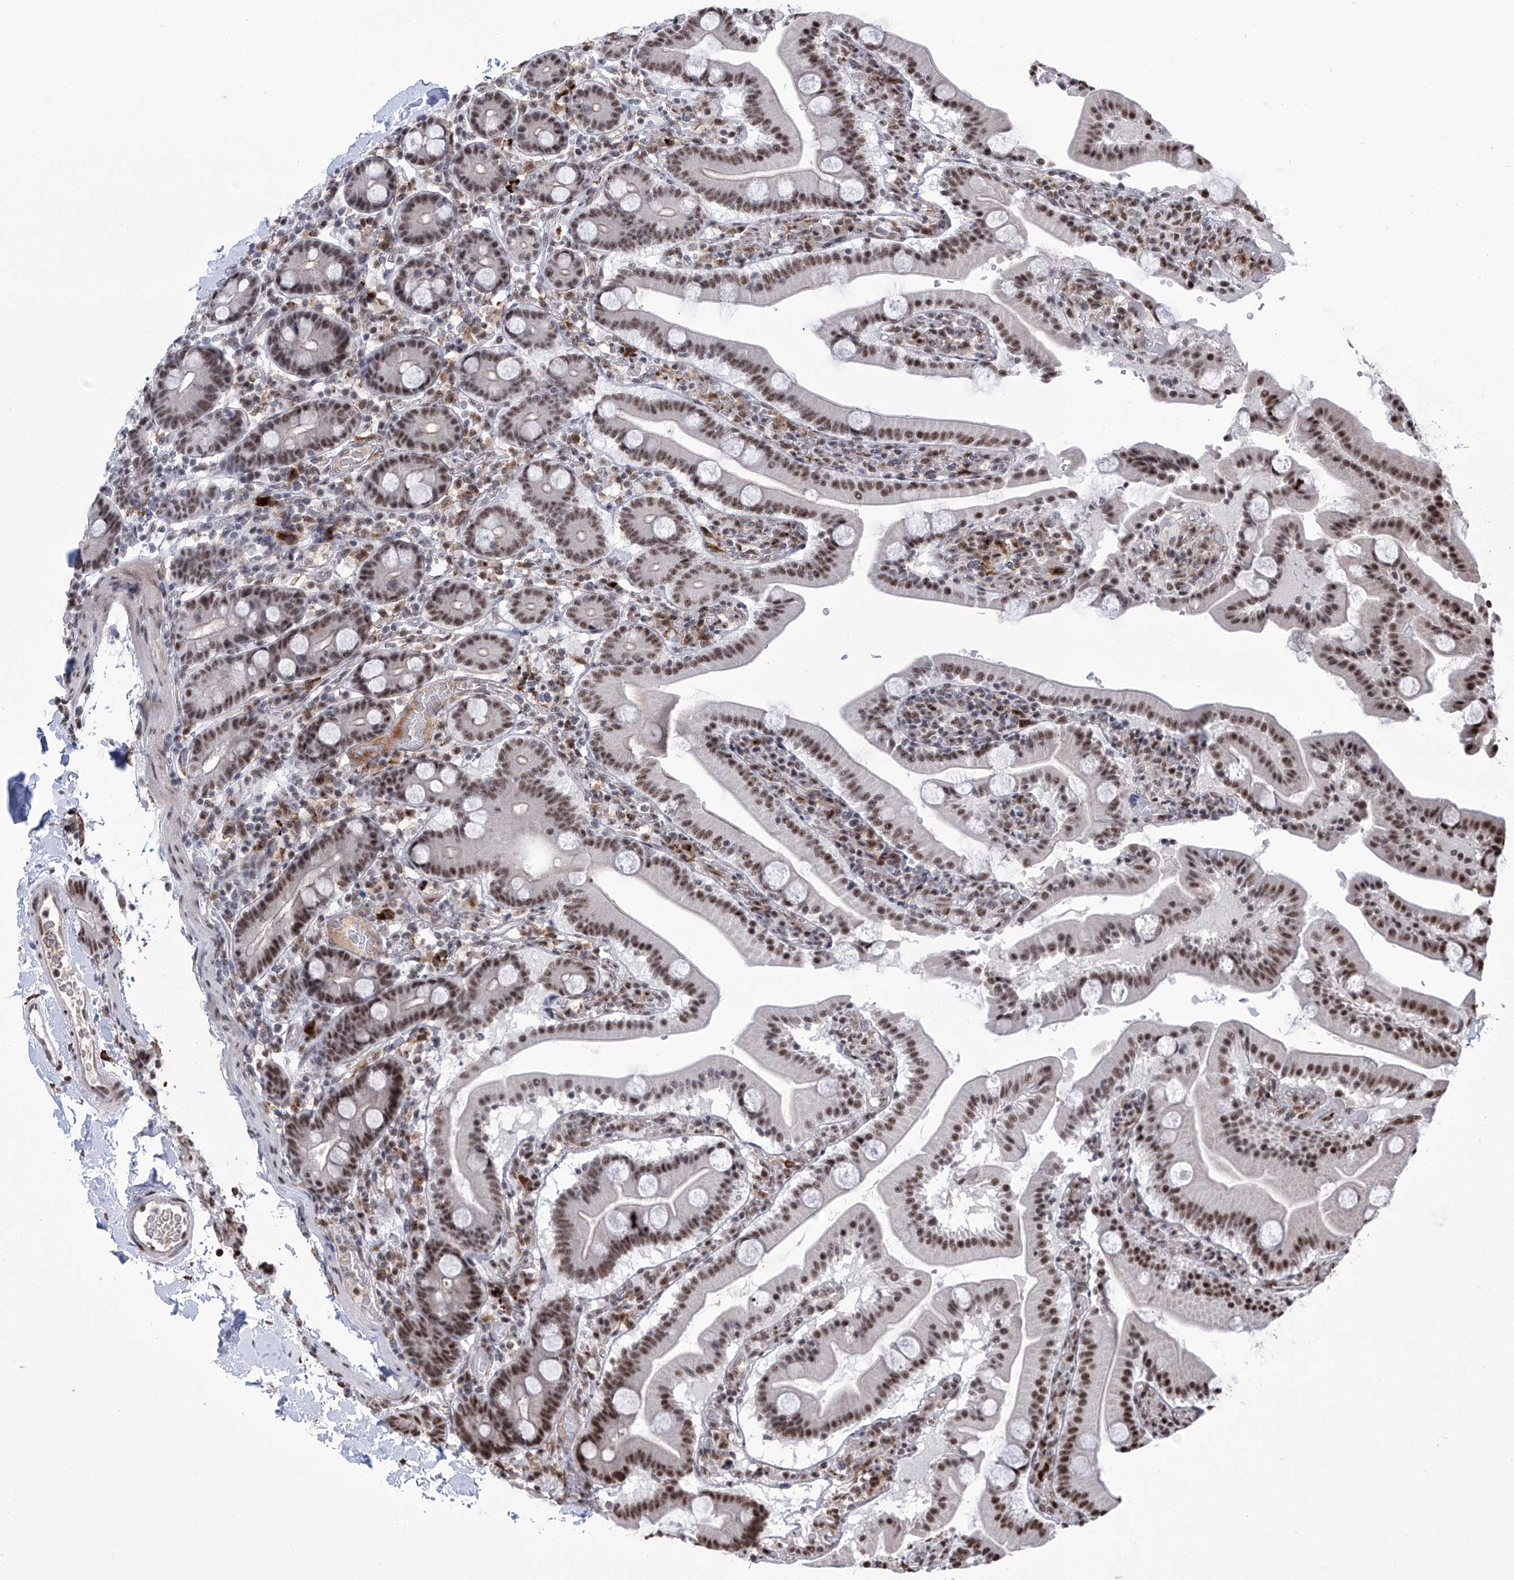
{"staining": {"intensity": "moderate", "quantity": ">75%", "location": "nuclear"}, "tissue": "duodenum", "cell_type": "Glandular cells", "image_type": "normal", "snomed": [{"axis": "morphology", "description": "Normal tissue, NOS"}, {"axis": "topography", "description": "Duodenum"}], "caption": "Immunohistochemistry (IHC) image of unremarkable duodenum: human duodenum stained using immunohistochemistry (IHC) exhibits medium levels of moderate protein expression localized specifically in the nuclear of glandular cells, appearing as a nuclear brown color.", "gene": "FBXL4", "patient": {"sex": "male", "age": 55}}